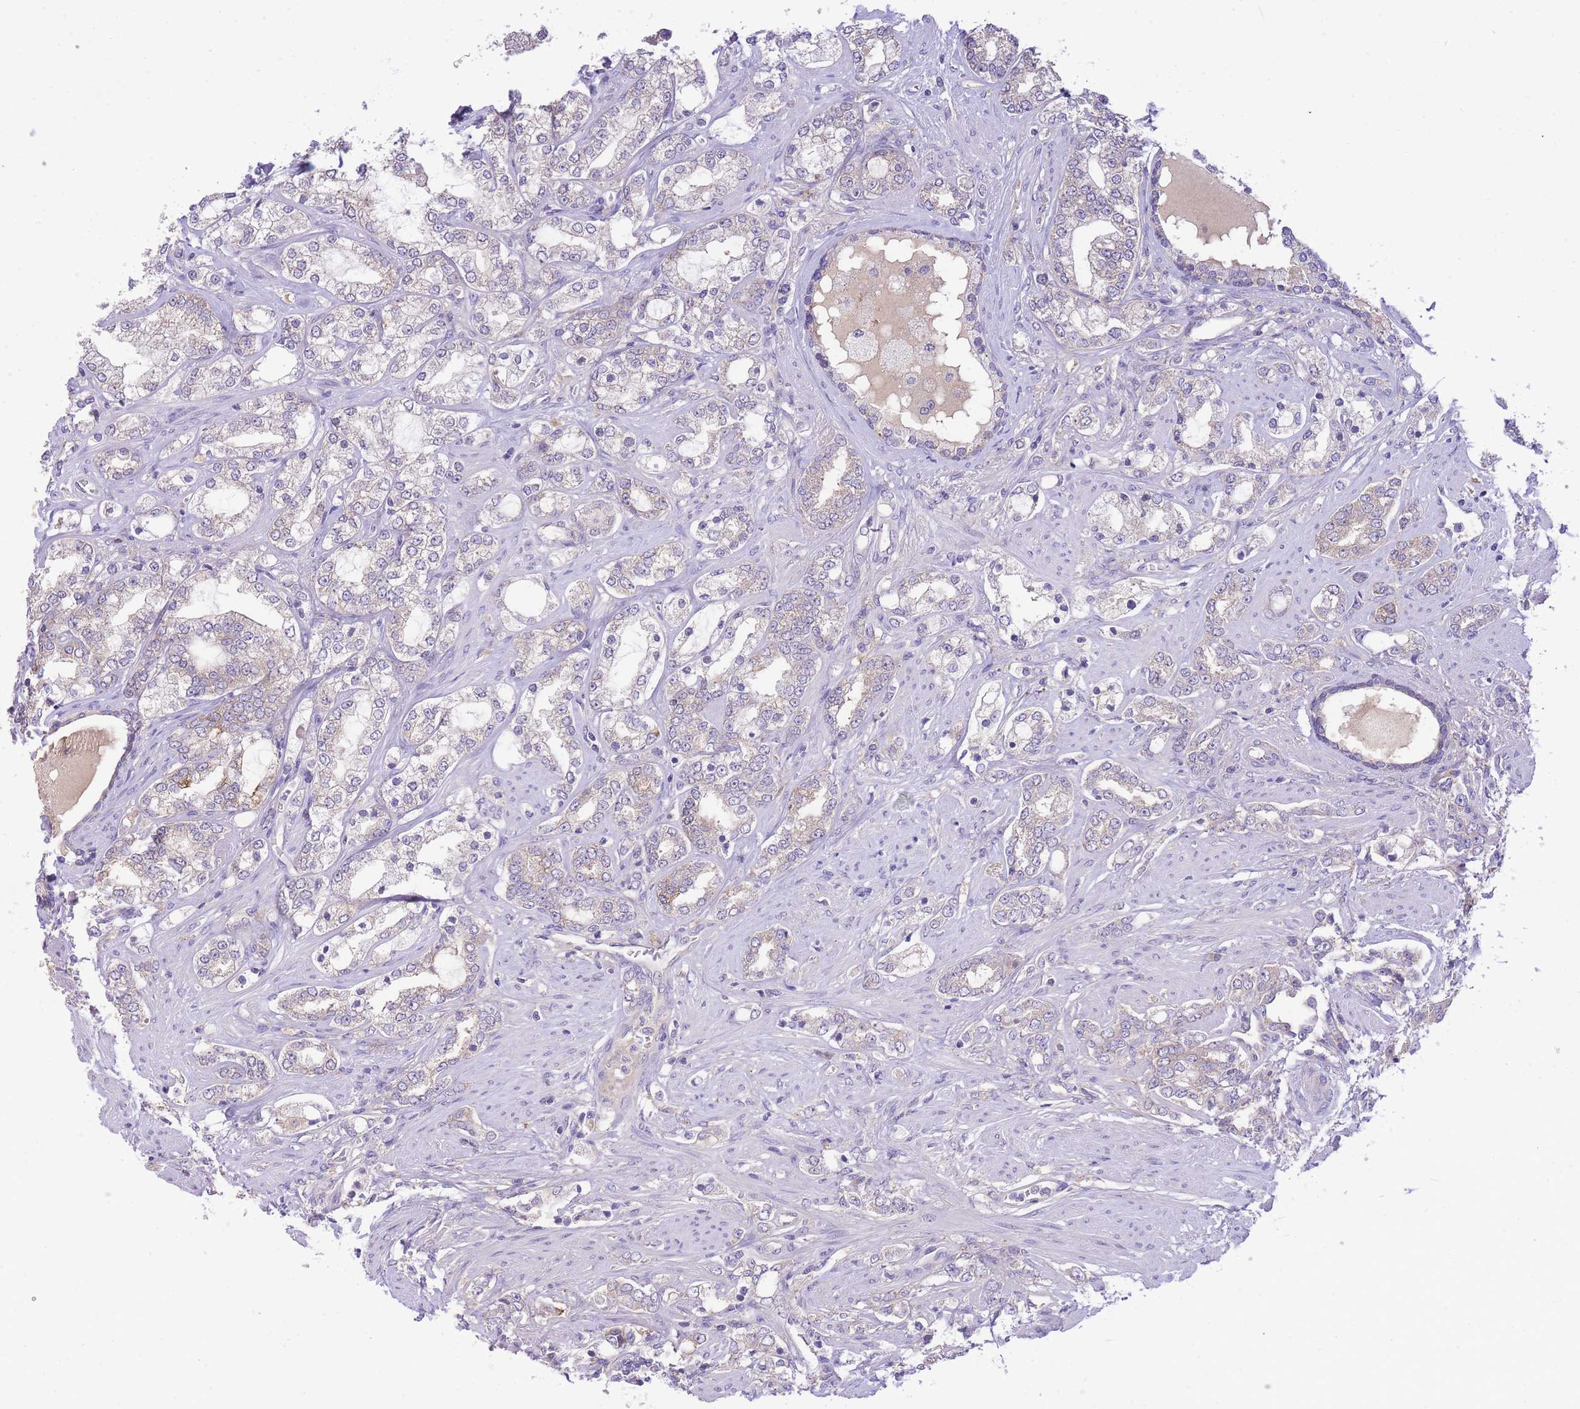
{"staining": {"intensity": "negative", "quantity": "none", "location": "none"}, "tissue": "prostate cancer", "cell_type": "Tumor cells", "image_type": "cancer", "snomed": [{"axis": "morphology", "description": "Adenocarcinoma, High grade"}, {"axis": "topography", "description": "Prostate"}], "caption": "Immunohistochemistry (IHC) of human prostate cancer (high-grade adenocarcinoma) displays no expression in tumor cells.", "gene": "LIPH", "patient": {"sex": "male", "age": 64}}